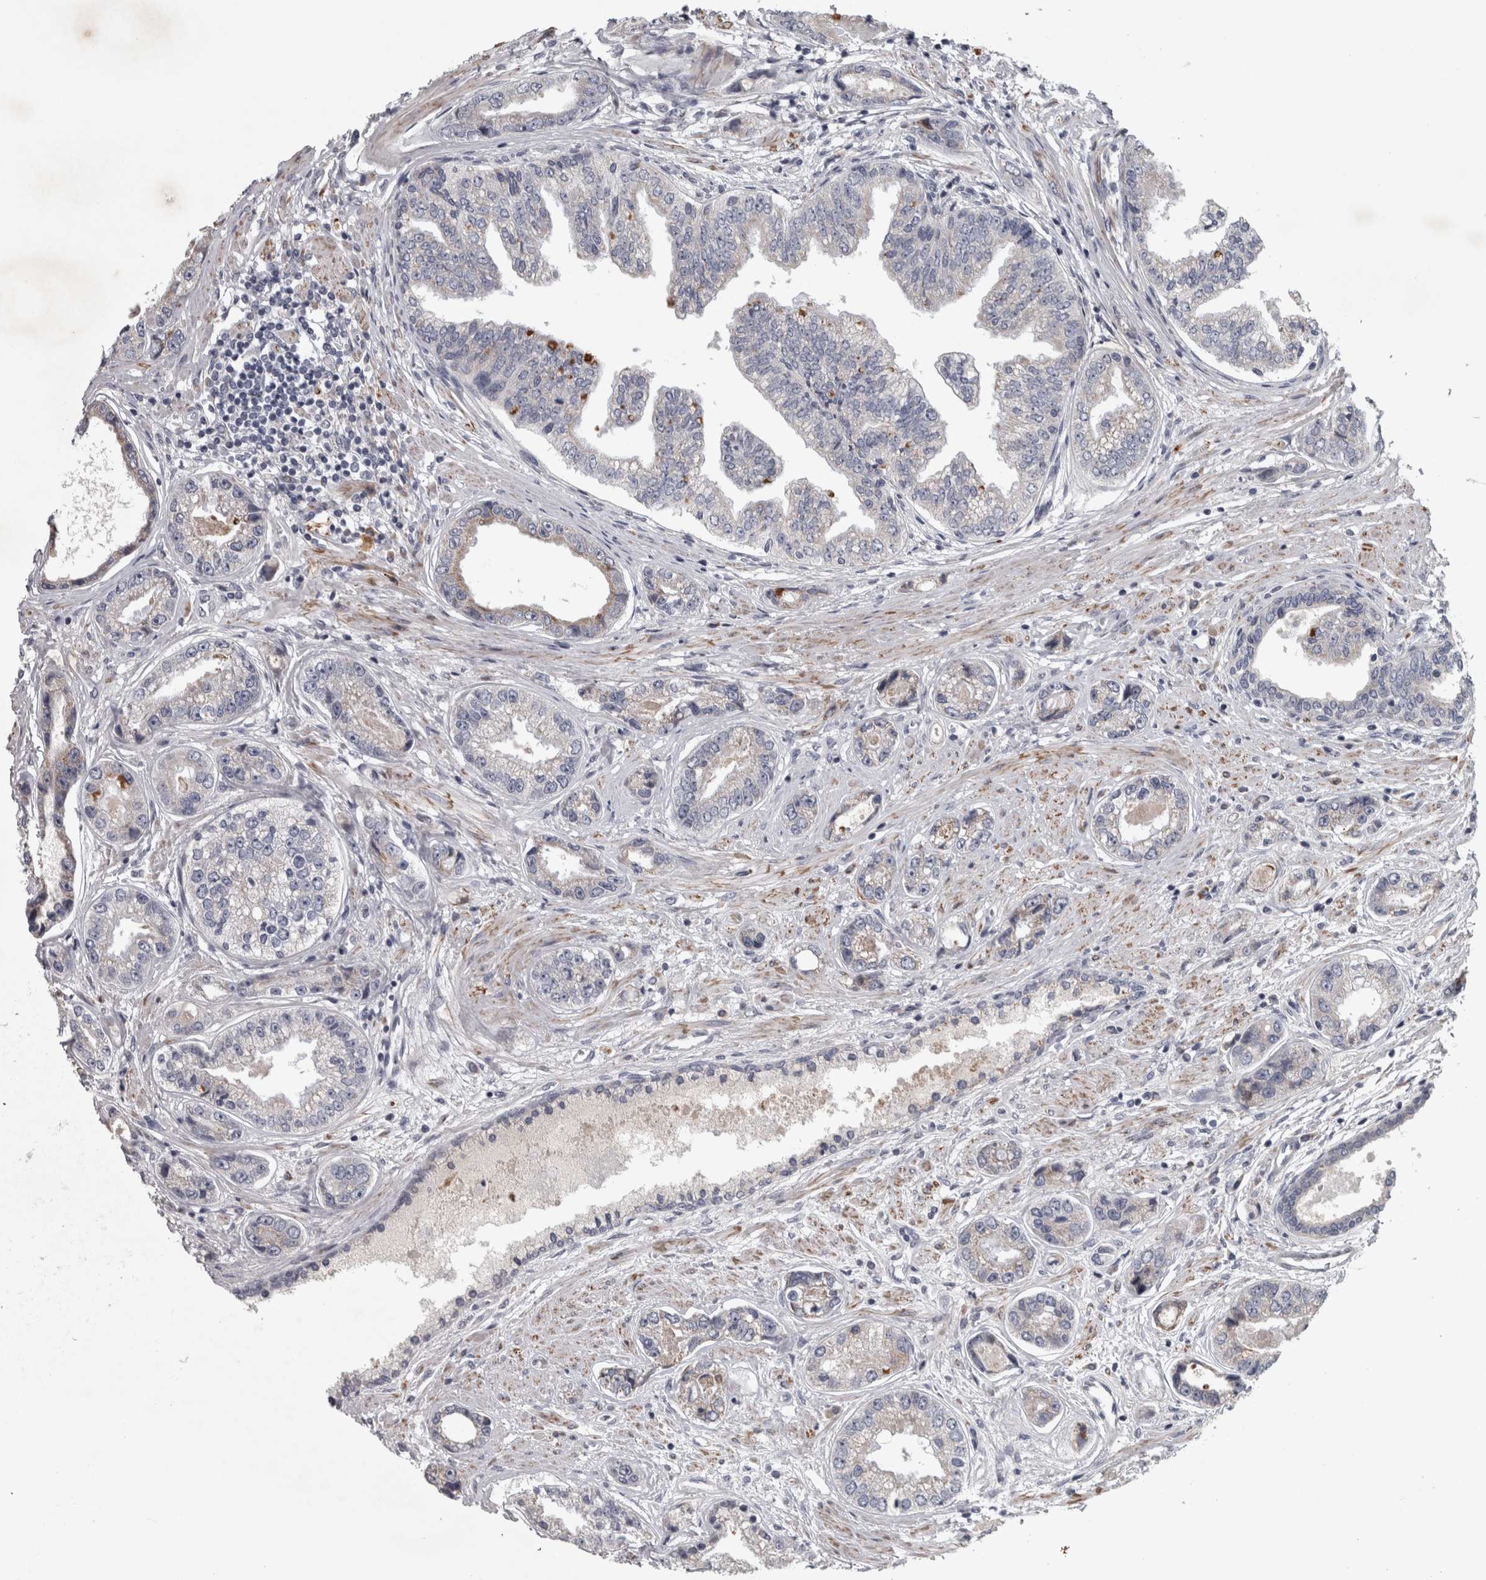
{"staining": {"intensity": "negative", "quantity": "none", "location": "none"}, "tissue": "prostate cancer", "cell_type": "Tumor cells", "image_type": "cancer", "snomed": [{"axis": "morphology", "description": "Adenocarcinoma, High grade"}, {"axis": "topography", "description": "Prostate"}], "caption": "This is an immunohistochemistry (IHC) micrograph of human prostate cancer. There is no positivity in tumor cells.", "gene": "DBT", "patient": {"sex": "male", "age": 61}}